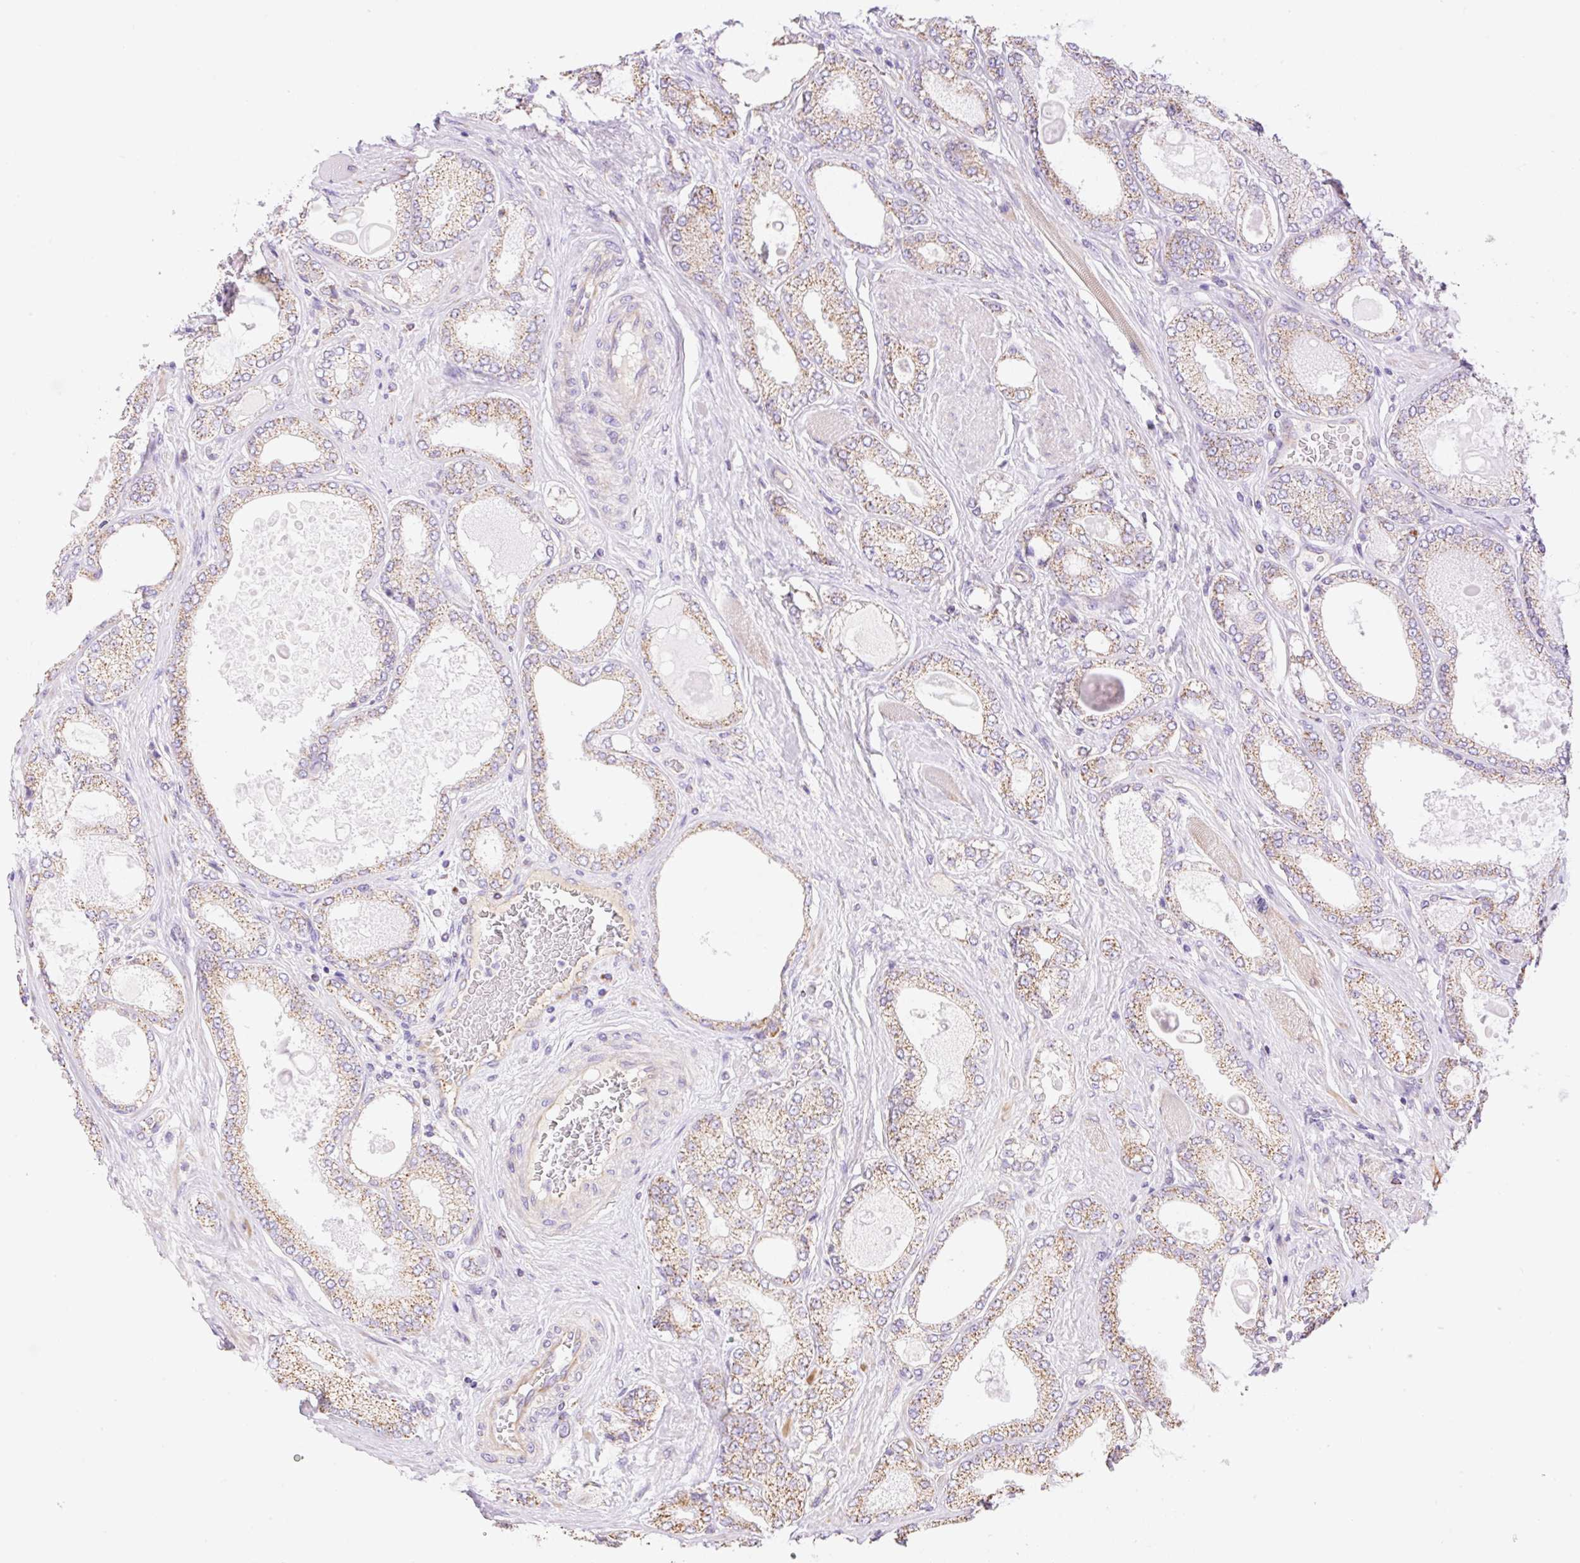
{"staining": {"intensity": "weak", "quantity": "25%-75%", "location": "cytoplasmic/membranous"}, "tissue": "prostate cancer", "cell_type": "Tumor cells", "image_type": "cancer", "snomed": [{"axis": "morphology", "description": "Adenocarcinoma, High grade"}, {"axis": "topography", "description": "Prostate"}], "caption": "Immunohistochemistry (IHC) (DAB) staining of human high-grade adenocarcinoma (prostate) displays weak cytoplasmic/membranous protein expression in approximately 25%-75% of tumor cells.", "gene": "ESAM", "patient": {"sex": "male", "age": 68}}